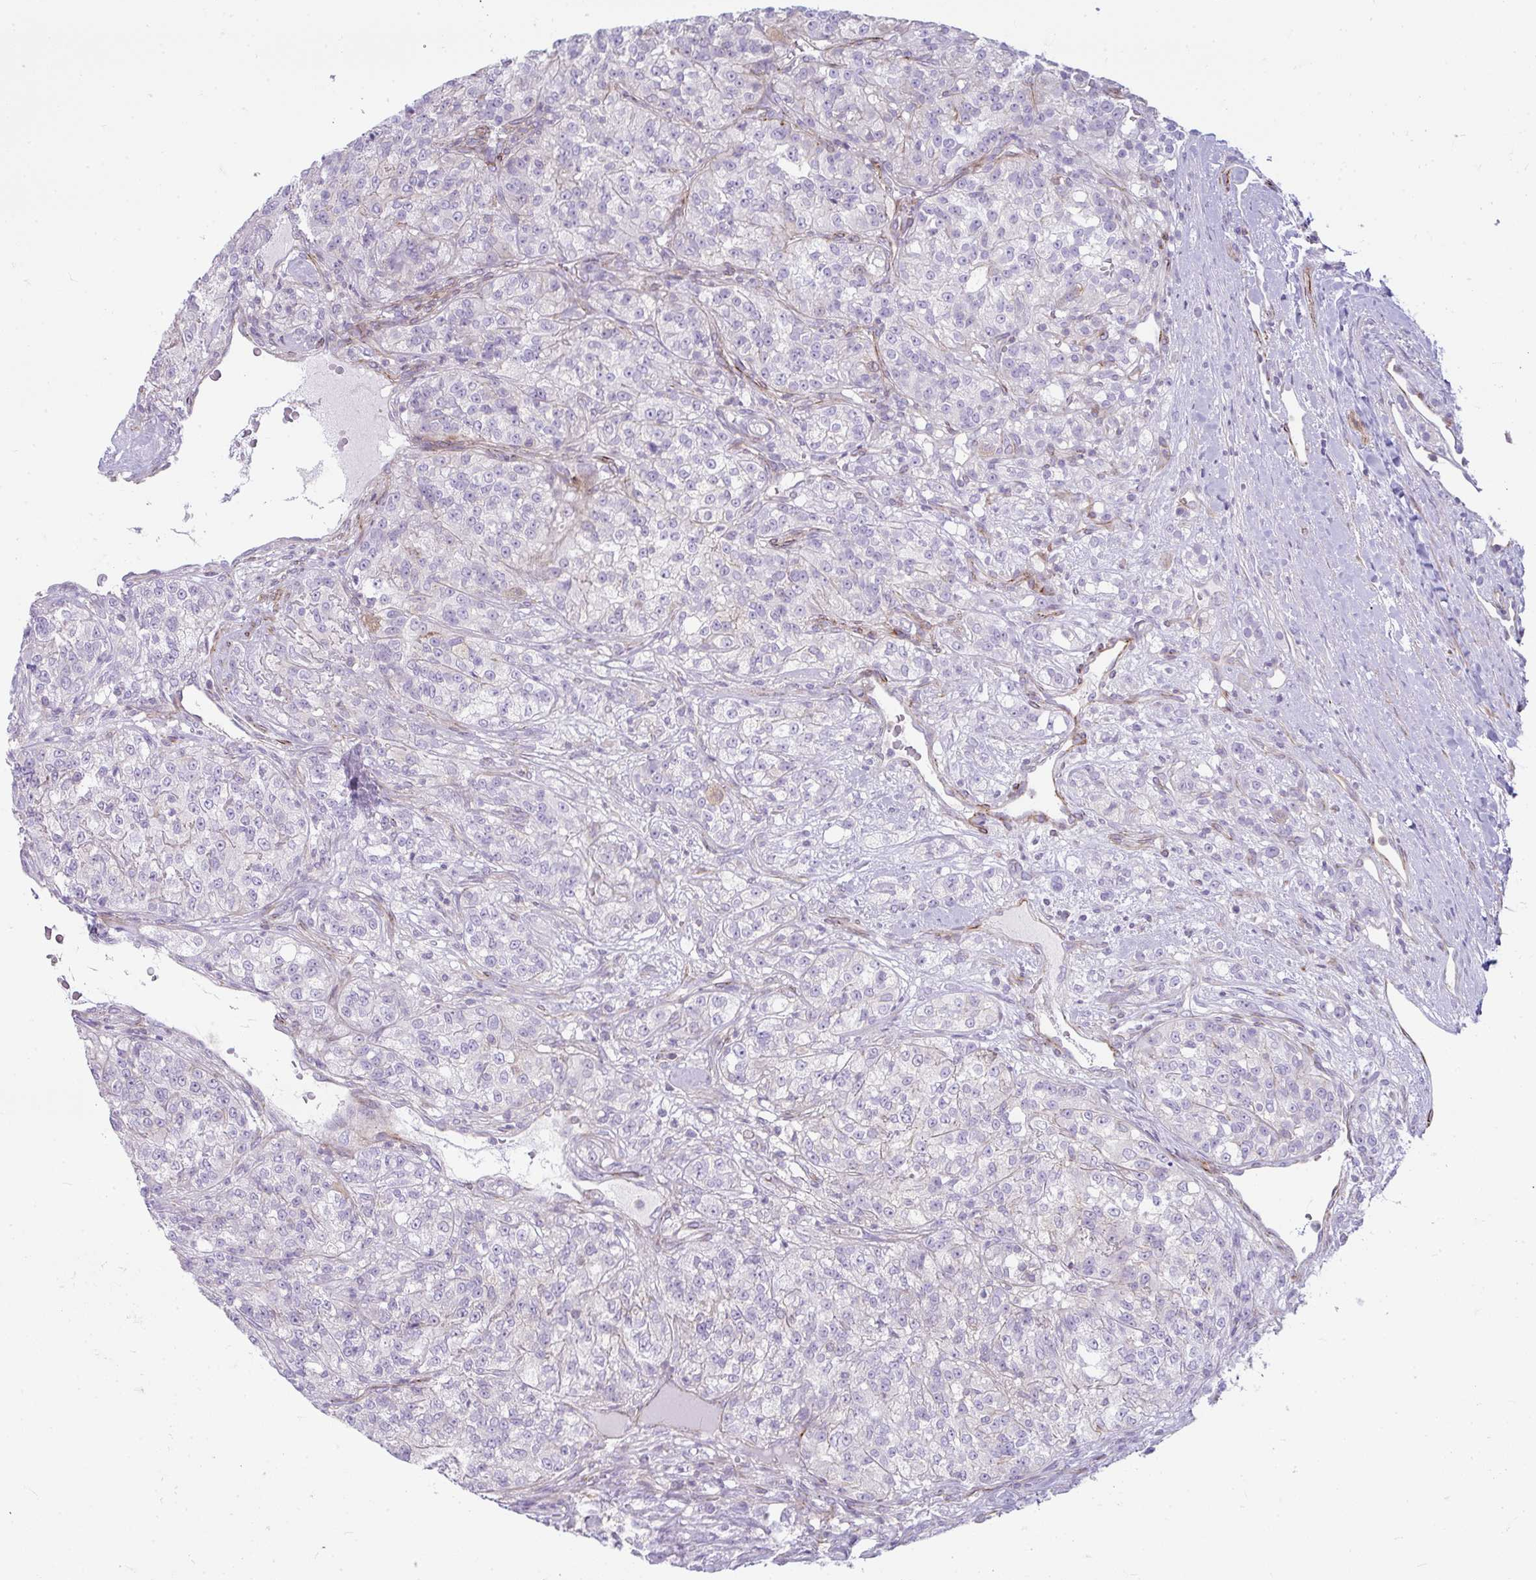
{"staining": {"intensity": "negative", "quantity": "none", "location": "none"}, "tissue": "renal cancer", "cell_type": "Tumor cells", "image_type": "cancer", "snomed": [{"axis": "morphology", "description": "Adenocarcinoma, NOS"}, {"axis": "topography", "description": "Kidney"}], "caption": "Renal cancer stained for a protein using immunohistochemistry demonstrates no positivity tumor cells.", "gene": "CDRT15", "patient": {"sex": "female", "age": 63}}